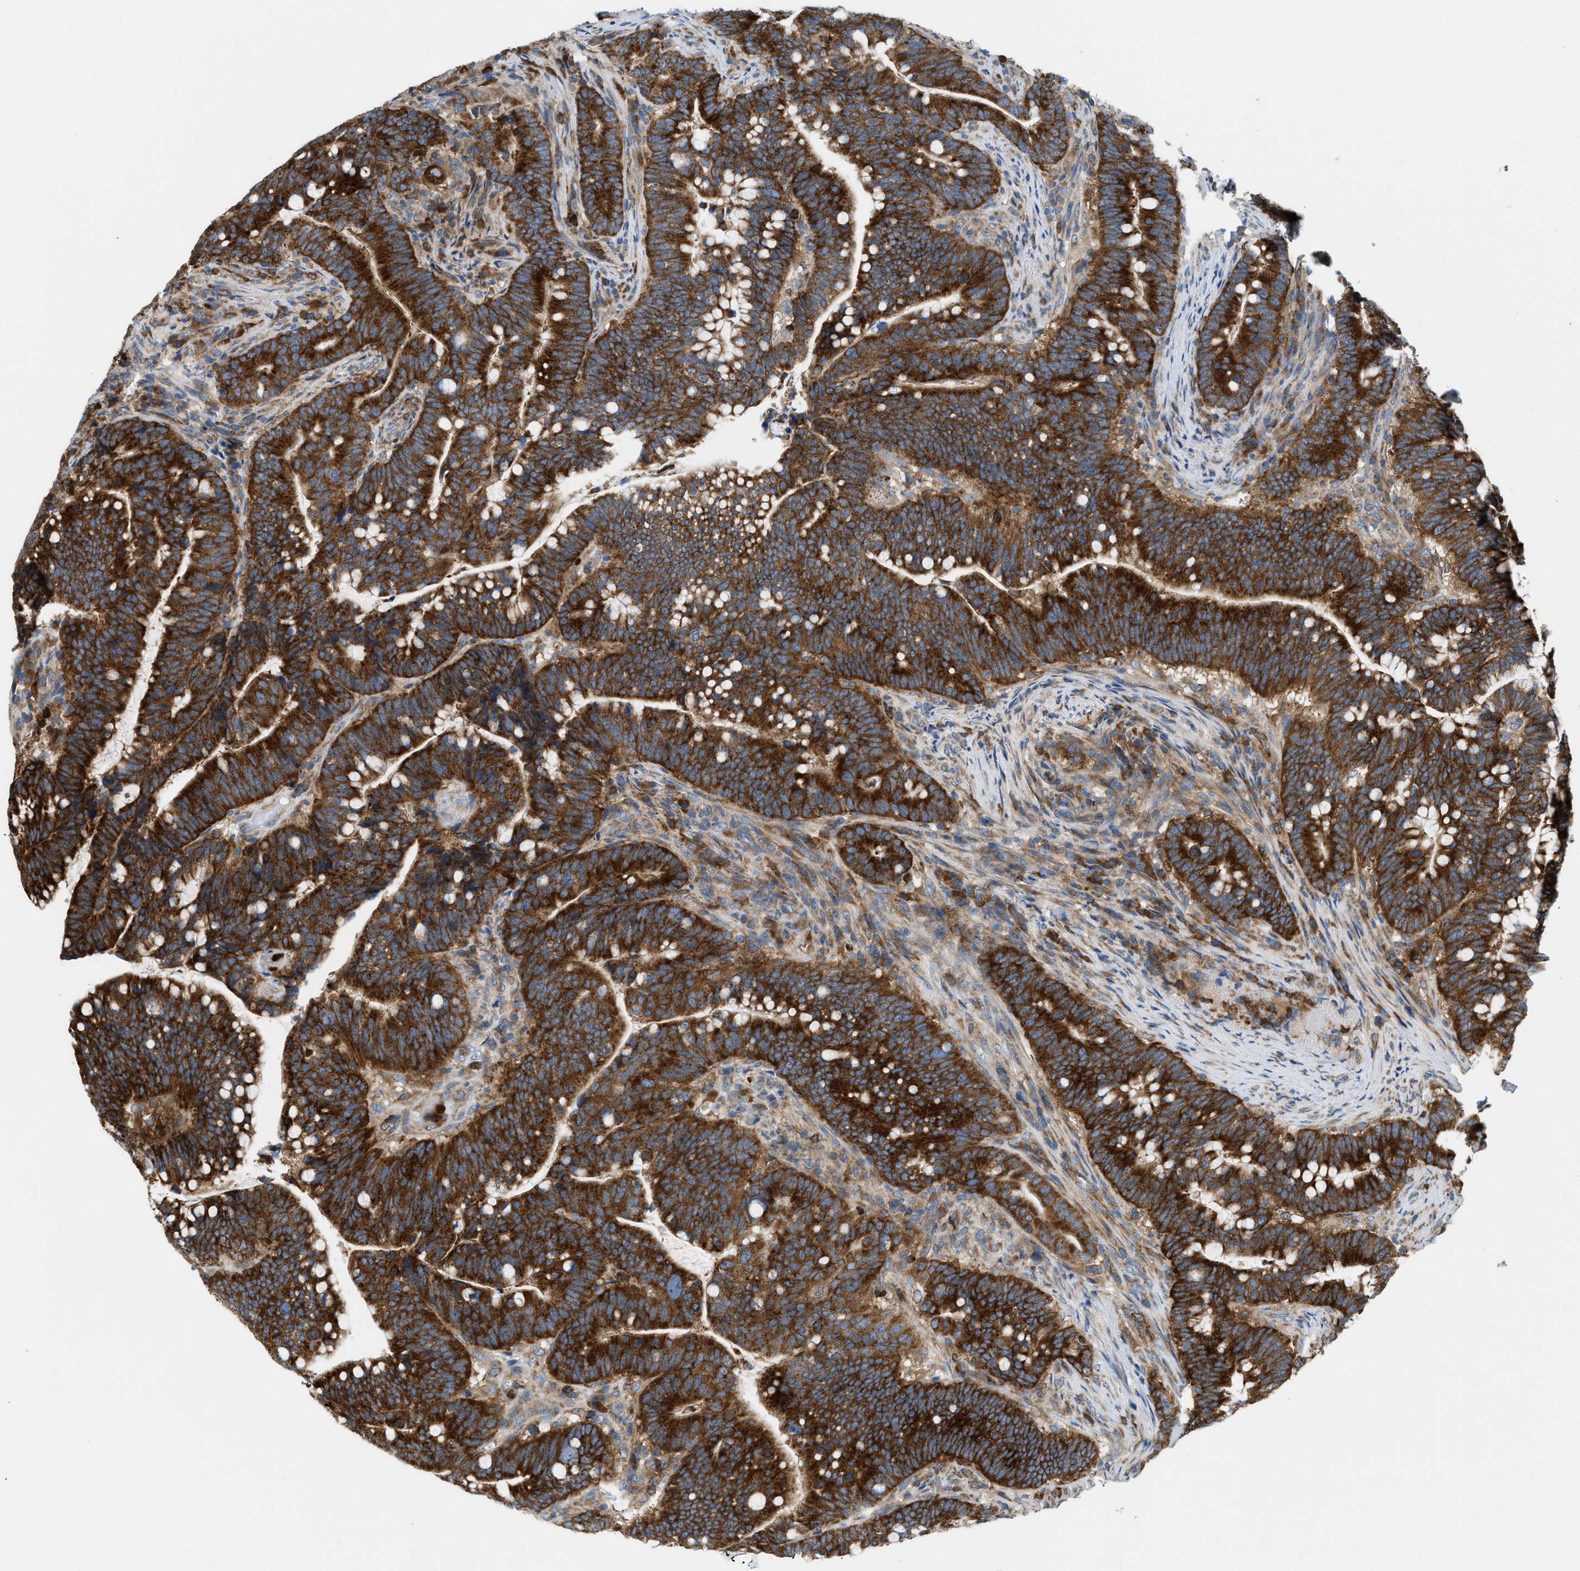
{"staining": {"intensity": "strong", "quantity": ">75%", "location": "cytoplasmic/membranous"}, "tissue": "colorectal cancer", "cell_type": "Tumor cells", "image_type": "cancer", "snomed": [{"axis": "morphology", "description": "Normal tissue, NOS"}, {"axis": "morphology", "description": "Adenocarcinoma, NOS"}, {"axis": "topography", "description": "Colon"}], "caption": "The micrograph demonstrates immunohistochemical staining of adenocarcinoma (colorectal). There is strong cytoplasmic/membranous expression is seen in approximately >75% of tumor cells. (IHC, brightfield microscopy, high magnification).", "gene": "GPAT4", "patient": {"sex": "female", "age": 66}}